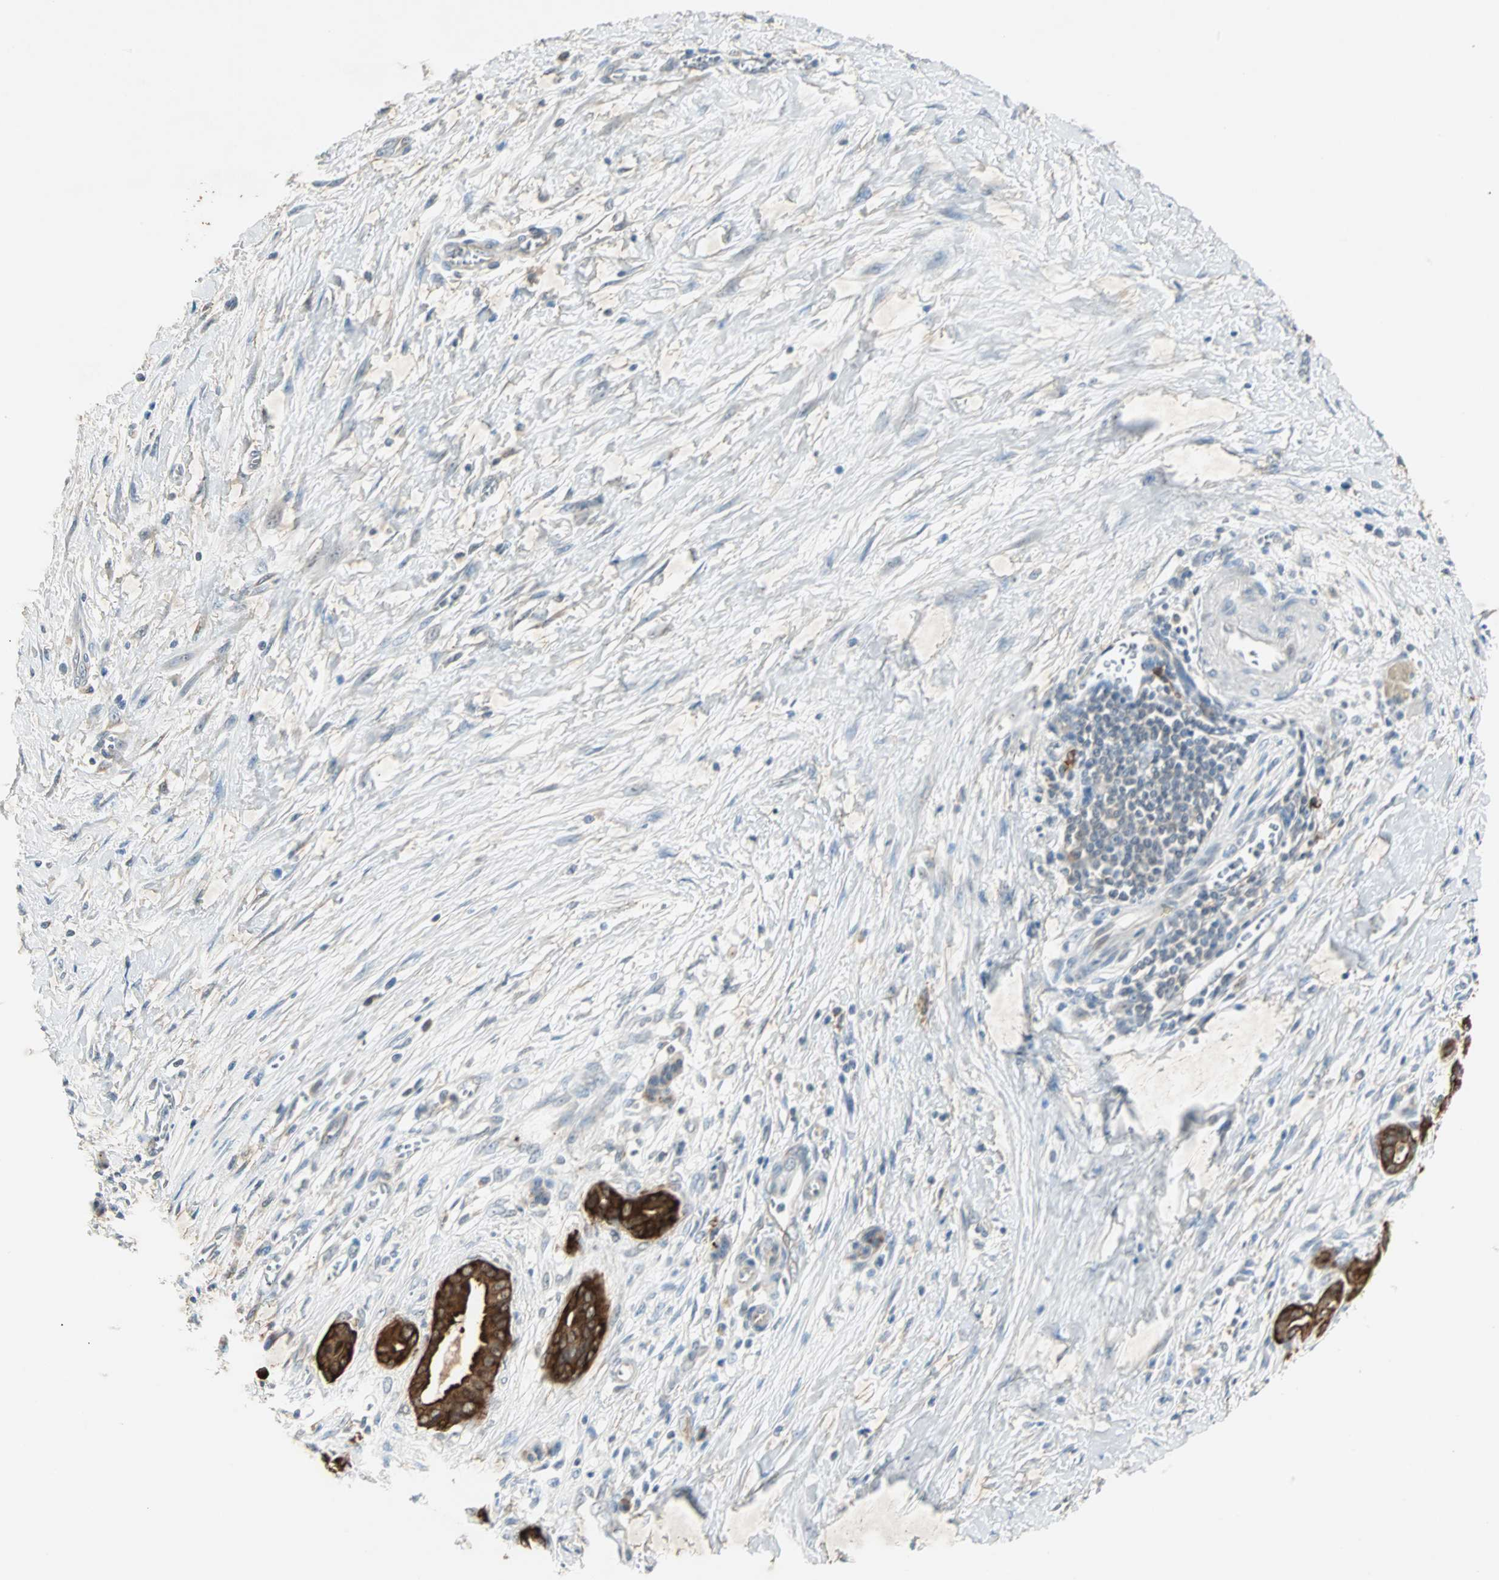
{"staining": {"intensity": "moderate", "quantity": ">75%", "location": "cytoplasmic/membranous"}, "tissue": "pancreatic cancer", "cell_type": "Tumor cells", "image_type": "cancer", "snomed": [{"axis": "morphology", "description": "Adenocarcinoma, NOS"}, {"axis": "topography", "description": "Pancreas"}], "caption": "Pancreatic cancer stained with IHC shows moderate cytoplasmic/membranous staining in about >75% of tumor cells.", "gene": "CMC2", "patient": {"sex": "male", "age": 59}}